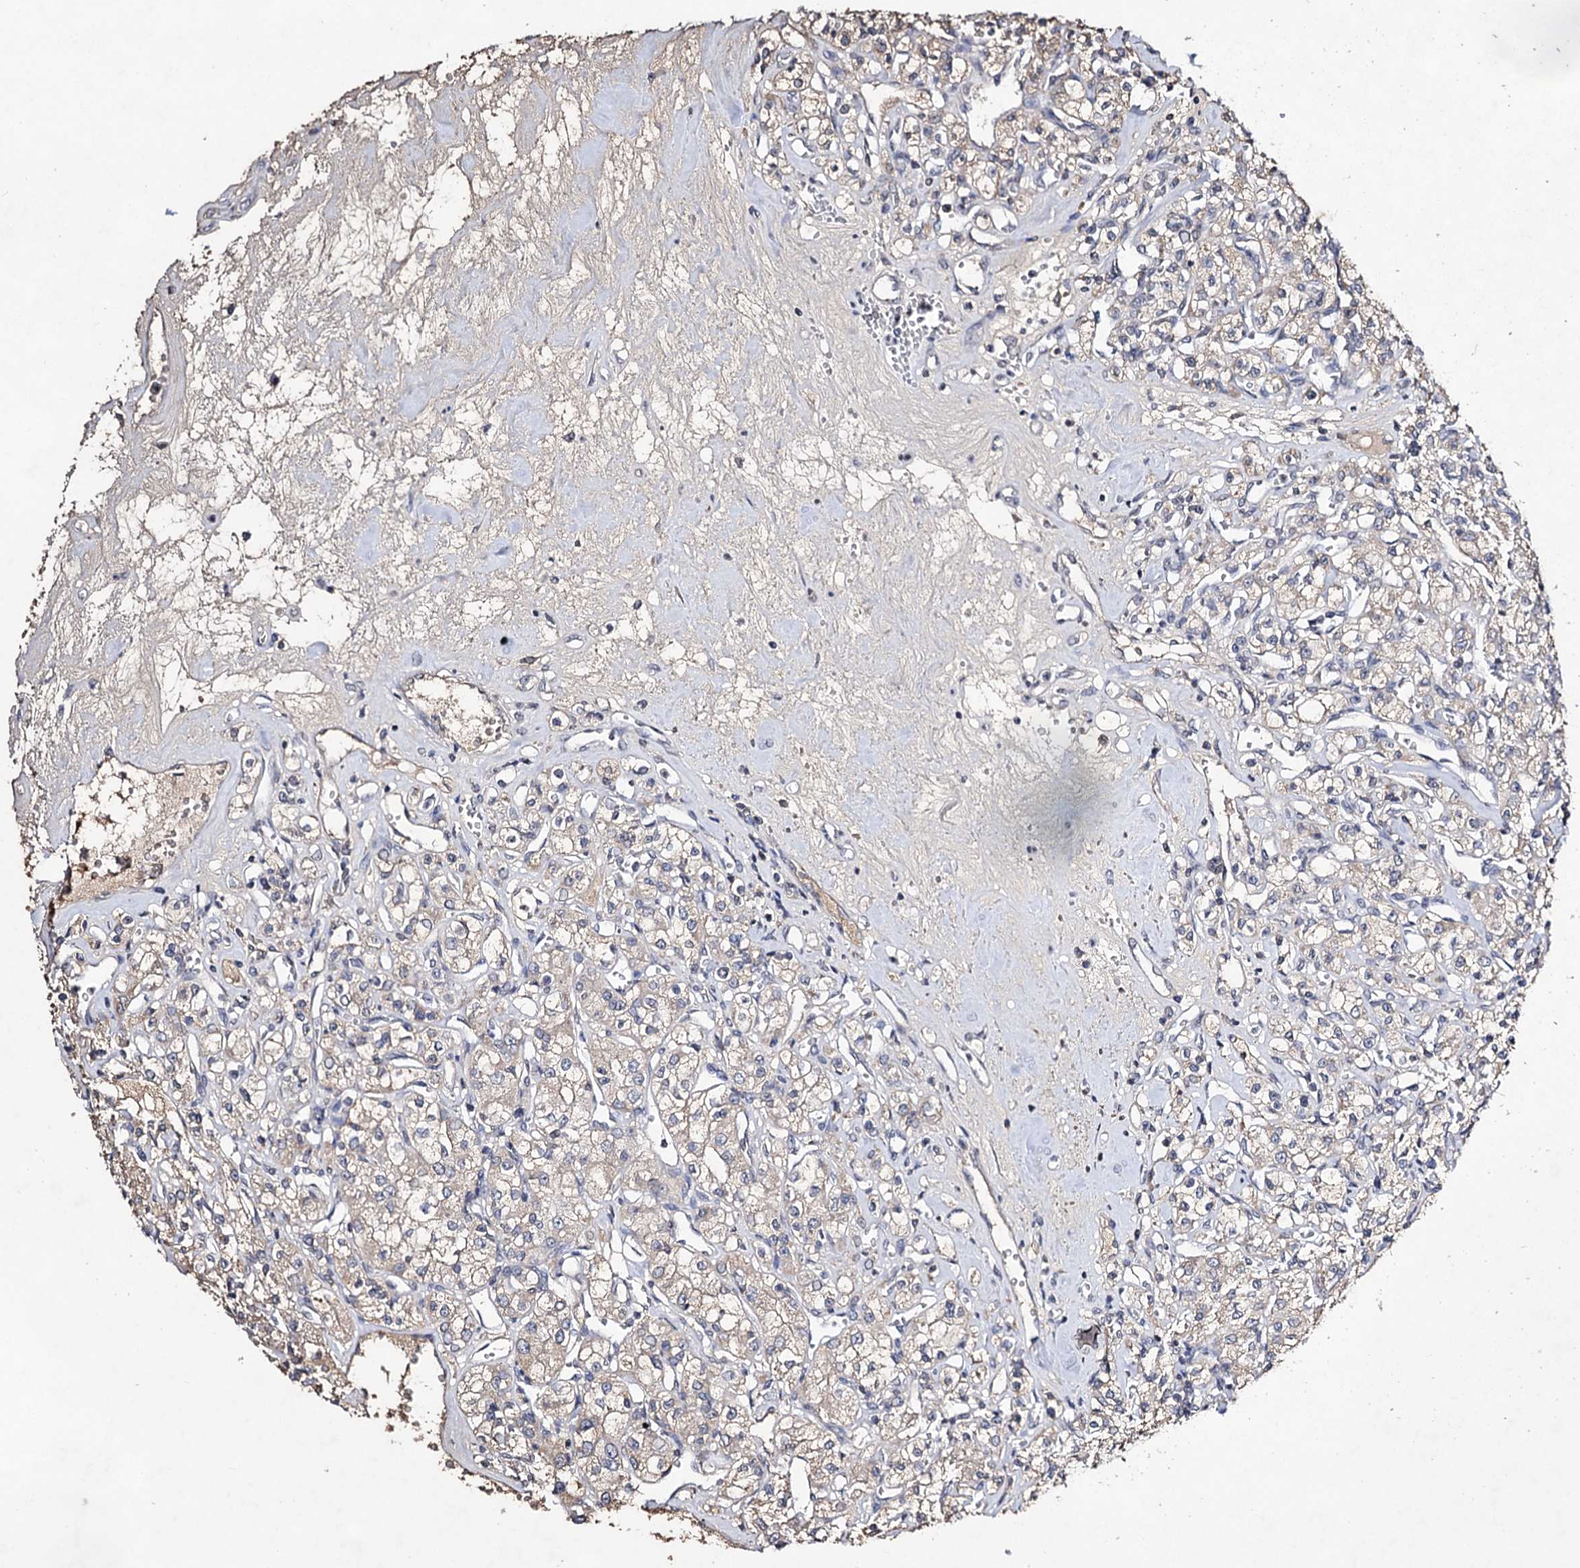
{"staining": {"intensity": "weak", "quantity": "25%-75%", "location": "cytoplasmic/membranous"}, "tissue": "renal cancer", "cell_type": "Tumor cells", "image_type": "cancer", "snomed": [{"axis": "morphology", "description": "Adenocarcinoma, NOS"}, {"axis": "topography", "description": "Kidney"}], "caption": "The histopathology image exhibits a brown stain indicating the presence of a protein in the cytoplasmic/membranous of tumor cells in renal cancer.", "gene": "PLIN1", "patient": {"sex": "female", "age": 59}}